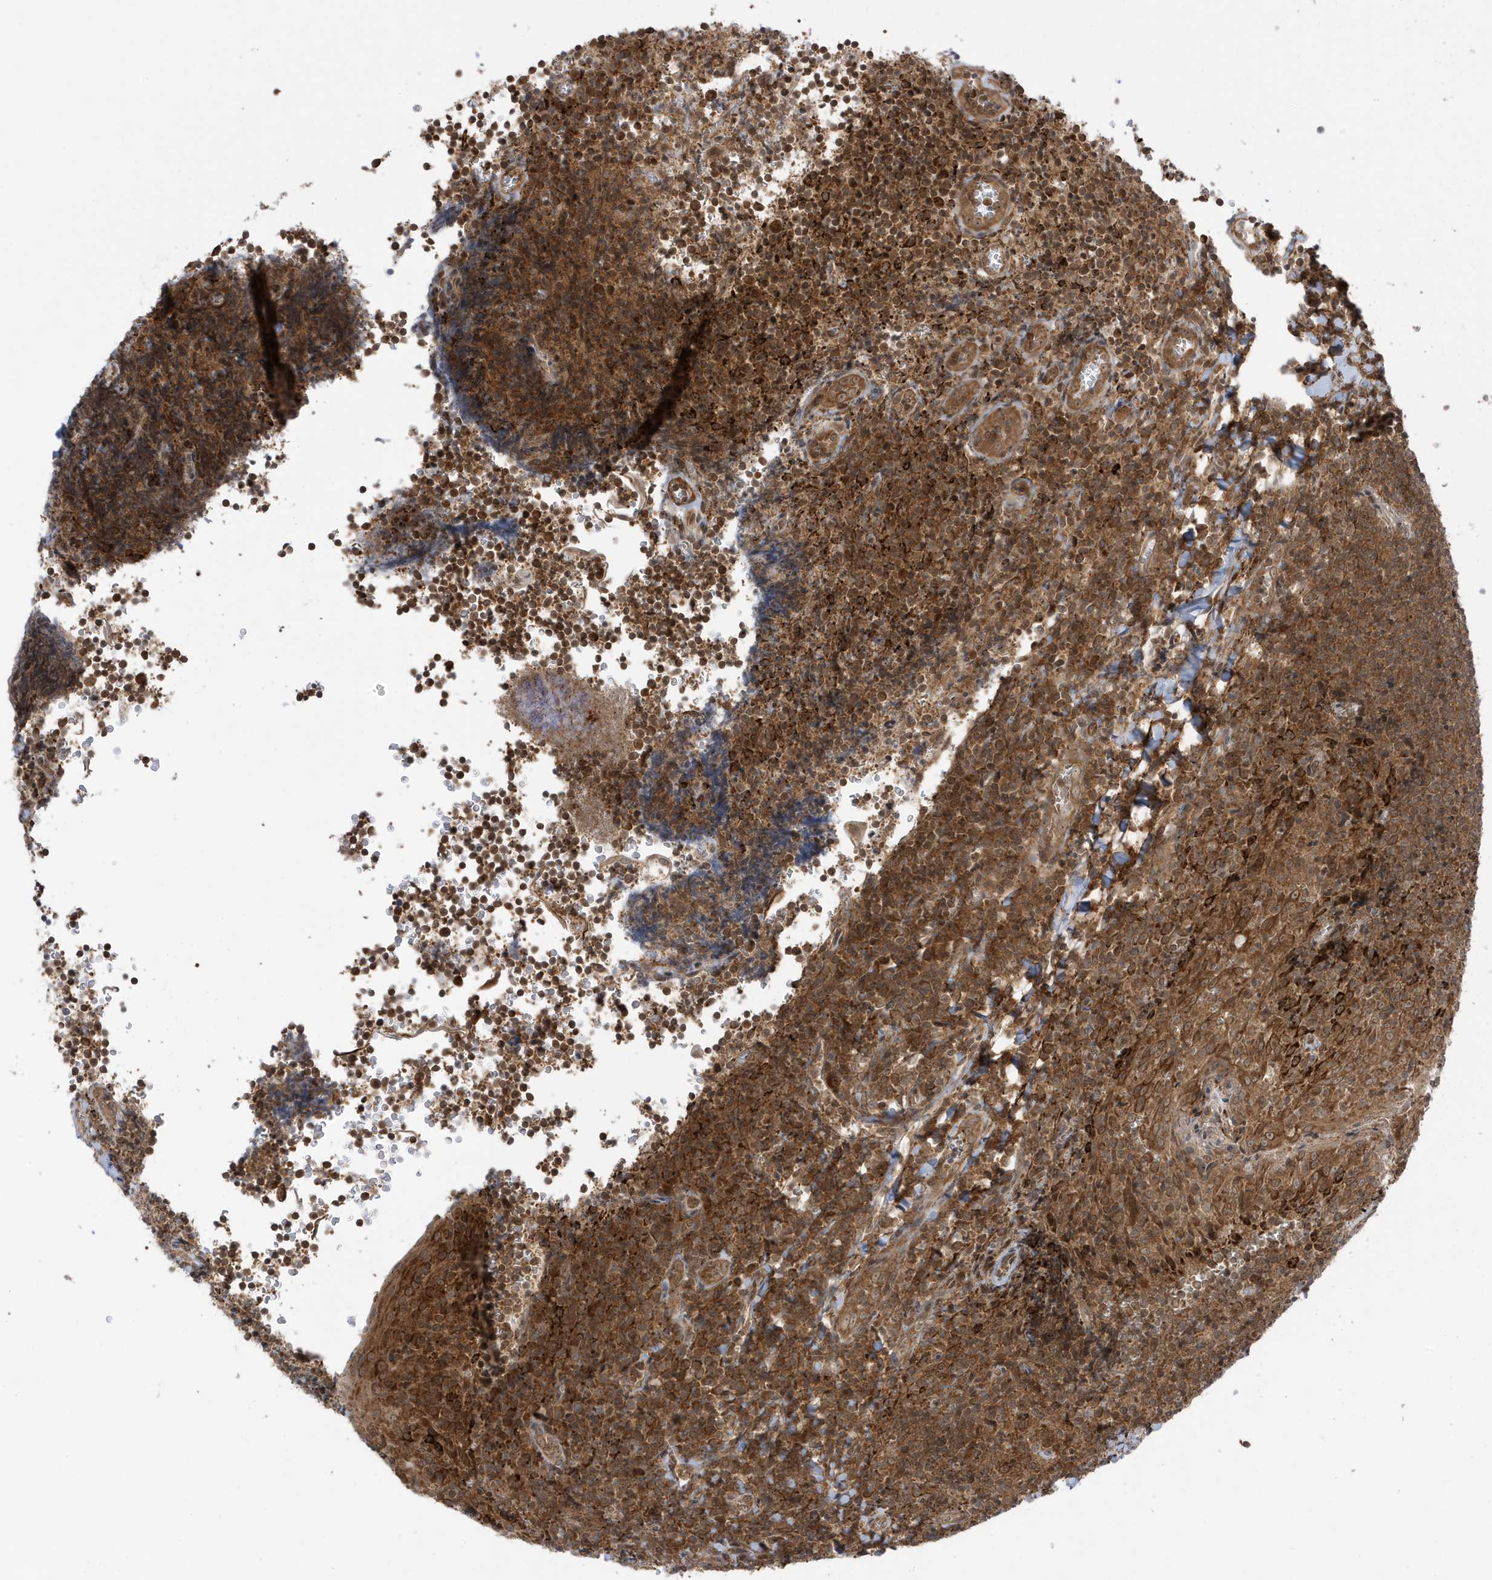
{"staining": {"intensity": "moderate", "quantity": ">75%", "location": "cytoplasmic/membranous"}, "tissue": "tonsil", "cell_type": "Germinal center cells", "image_type": "normal", "snomed": [{"axis": "morphology", "description": "Normal tissue, NOS"}, {"axis": "topography", "description": "Tonsil"}], "caption": "Immunohistochemical staining of unremarkable human tonsil displays moderate cytoplasmic/membranous protein expression in approximately >75% of germinal center cells. The staining was performed using DAB to visualize the protein expression in brown, while the nuclei were stained in blue with hematoxylin (Magnification: 20x).", "gene": "DHX36", "patient": {"sex": "male", "age": 27}}